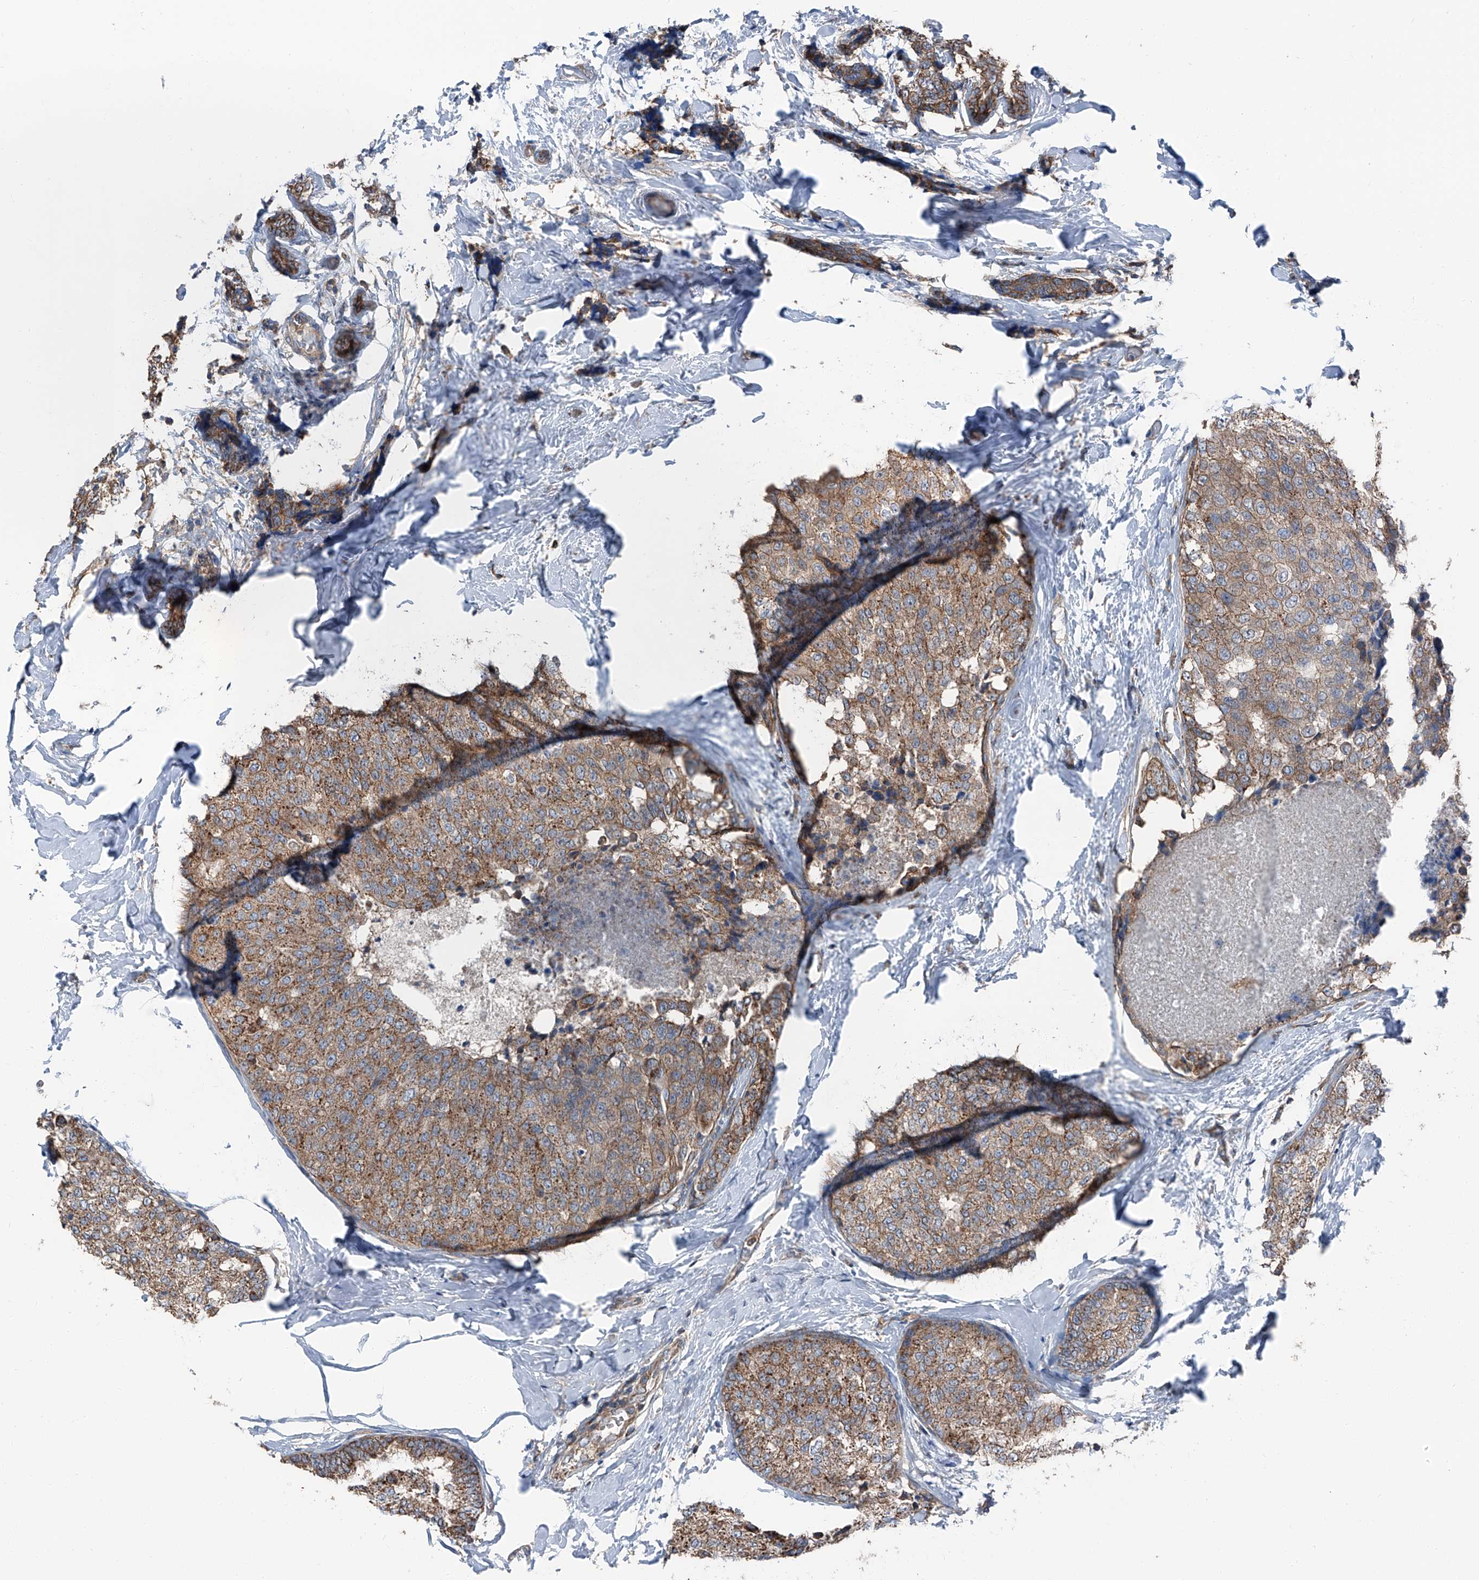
{"staining": {"intensity": "moderate", "quantity": ">75%", "location": "cytoplasmic/membranous"}, "tissue": "breast cancer", "cell_type": "Tumor cells", "image_type": "cancer", "snomed": [{"axis": "morphology", "description": "Normal tissue, NOS"}, {"axis": "morphology", "description": "Duct carcinoma"}, {"axis": "topography", "description": "Breast"}], "caption": "Protein expression analysis of human infiltrating ductal carcinoma (breast) reveals moderate cytoplasmic/membranous expression in approximately >75% of tumor cells.", "gene": "GPR142", "patient": {"sex": "female", "age": 43}}